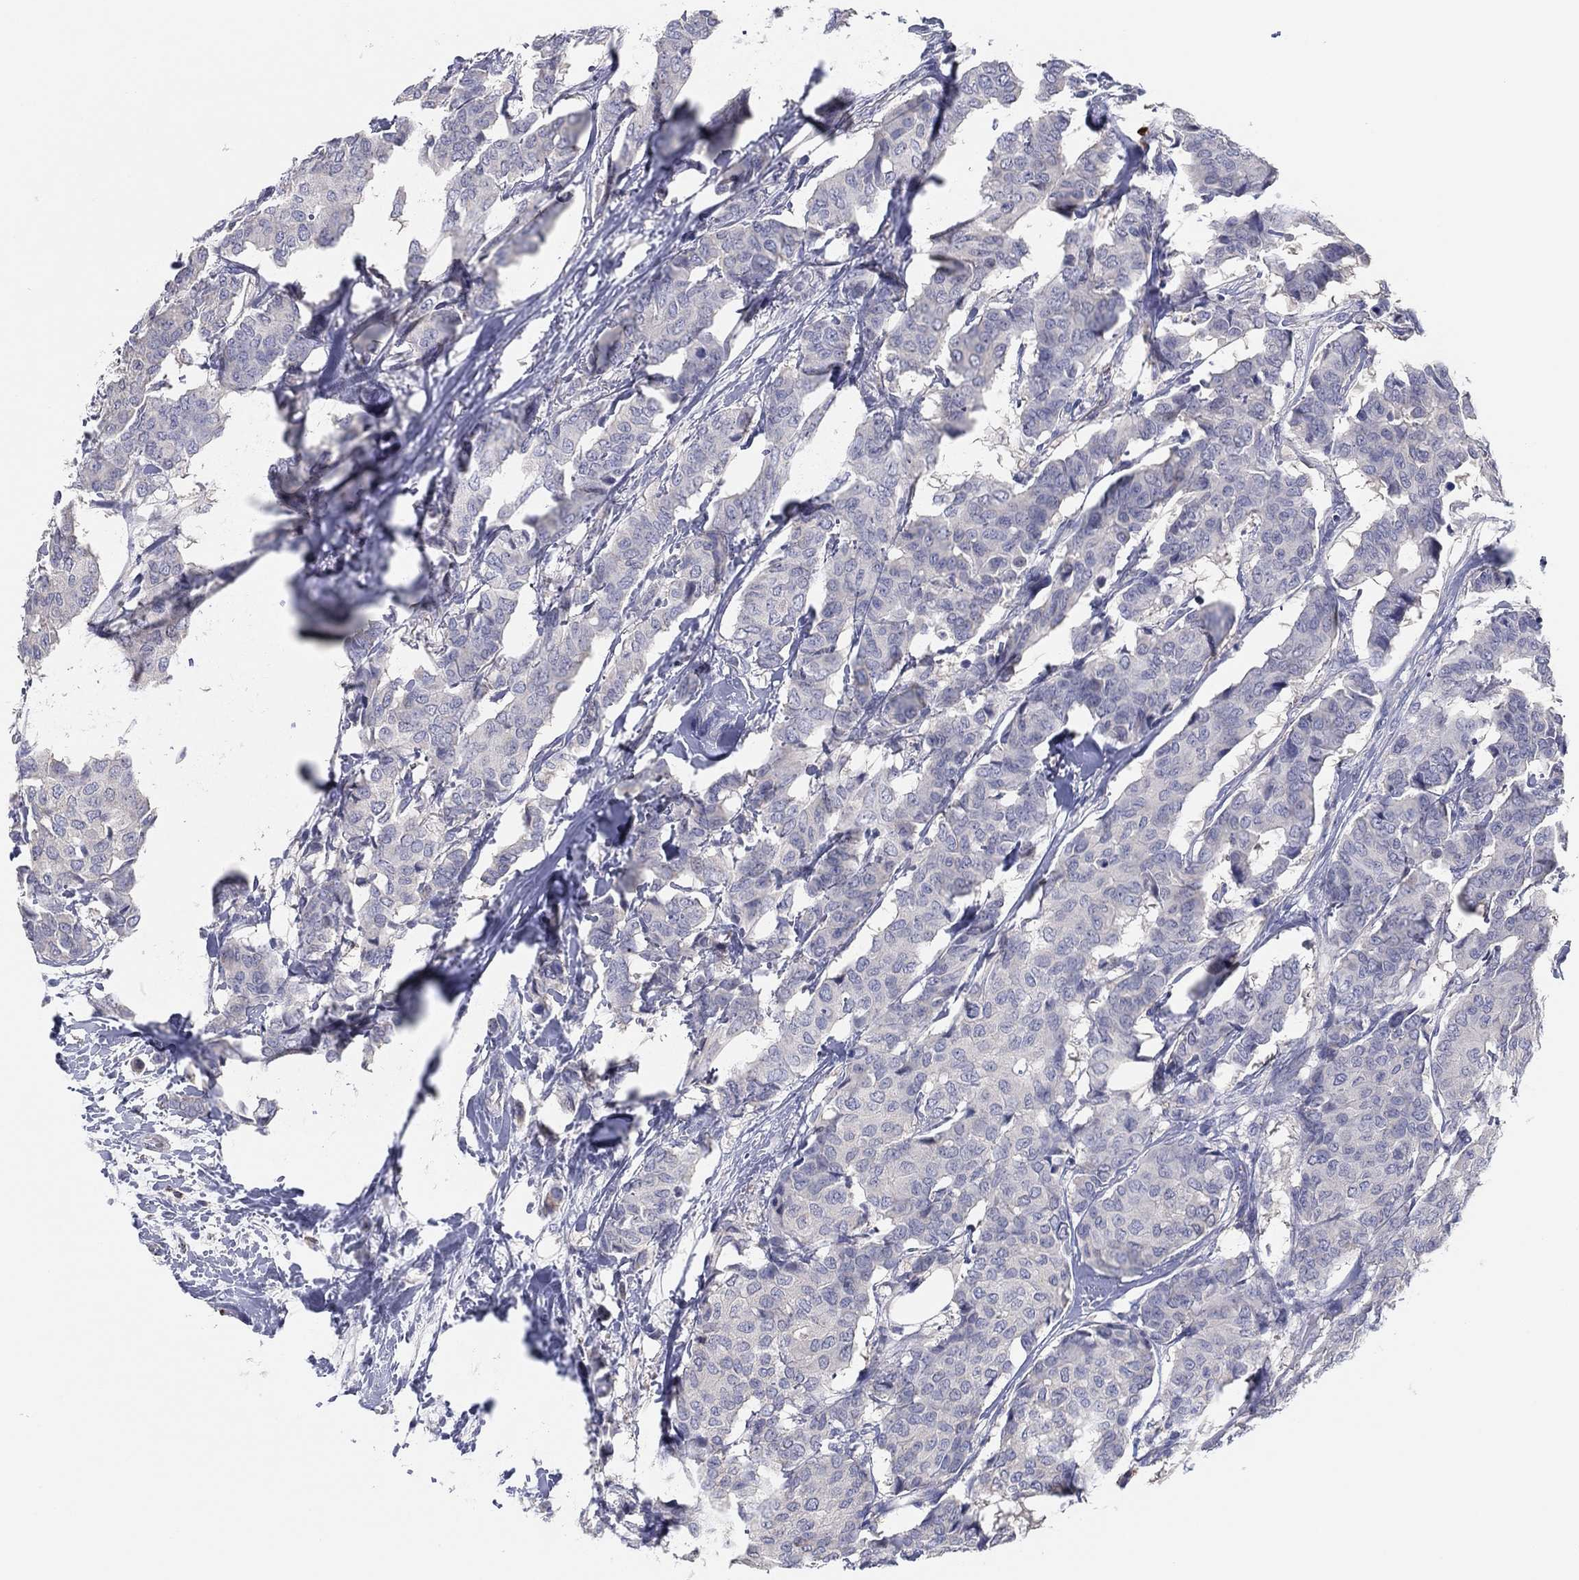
{"staining": {"intensity": "negative", "quantity": "none", "location": "none"}, "tissue": "breast cancer", "cell_type": "Tumor cells", "image_type": "cancer", "snomed": [{"axis": "morphology", "description": "Duct carcinoma"}, {"axis": "topography", "description": "Breast"}], "caption": "High power microscopy histopathology image of an immunohistochemistry (IHC) photomicrograph of breast cancer, revealing no significant expression in tumor cells.", "gene": "PLAC8", "patient": {"sex": "female", "age": 75}}